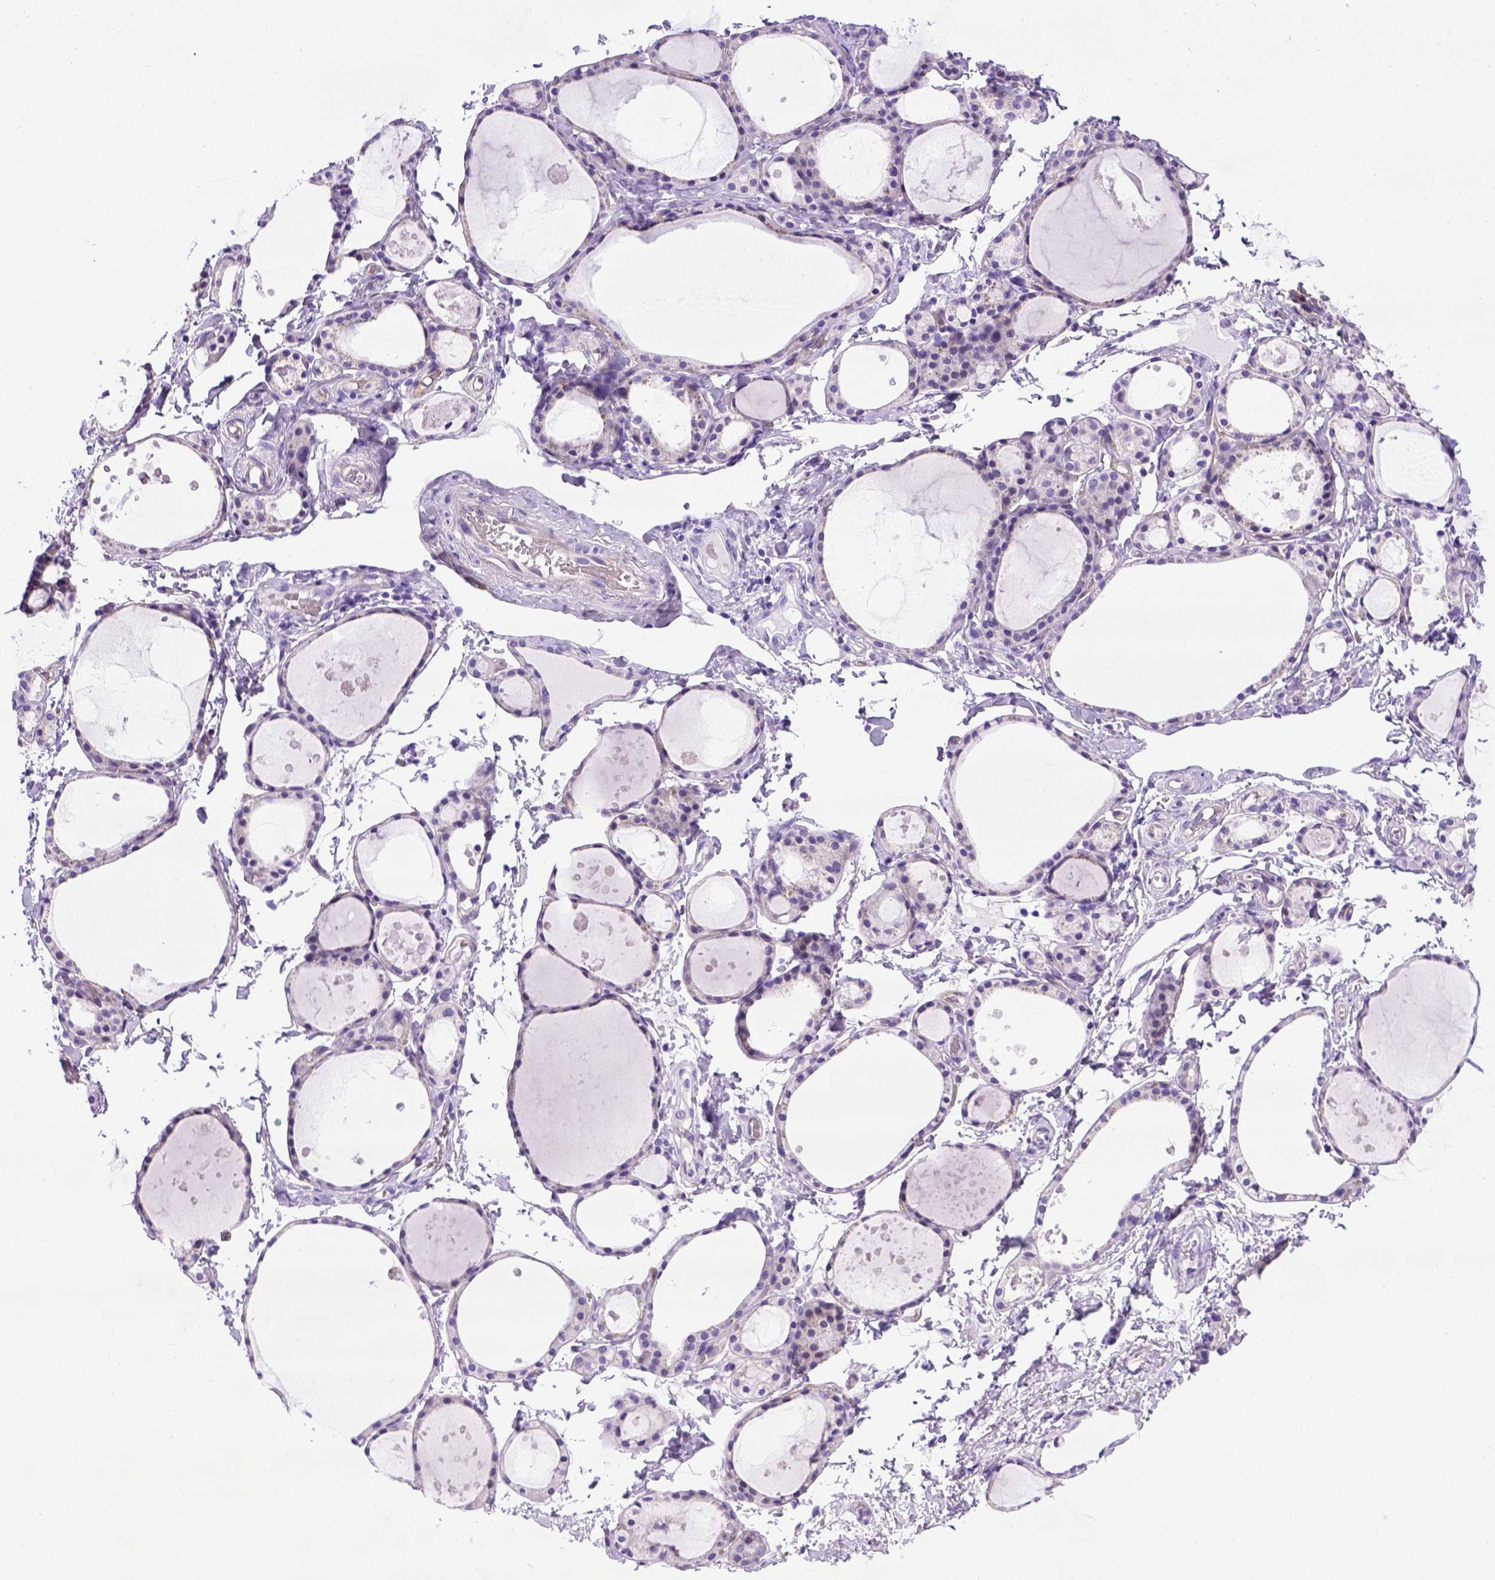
{"staining": {"intensity": "negative", "quantity": "none", "location": "none"}, "tissue": "thyroid gland", "cell_type": "Glandular cells", "image_type": "normal", "snomed": [{"axis": "morphology", "description": "Normal tissue, NOS"}, {"axis": "topography", "description": "Thyroid gland"}], "caption": "Glandular cells are negative for protein expression in normal human thyroid gland. Brightfield microscopy of immunohistochemistry (IHC) stained with DAB (3,3'-diaminobenzidine) (brown) and hematoxylin (blue), captured at high magnification.", "gene": "ADAM12", "patient": {"sex": "male", "age": 68}}